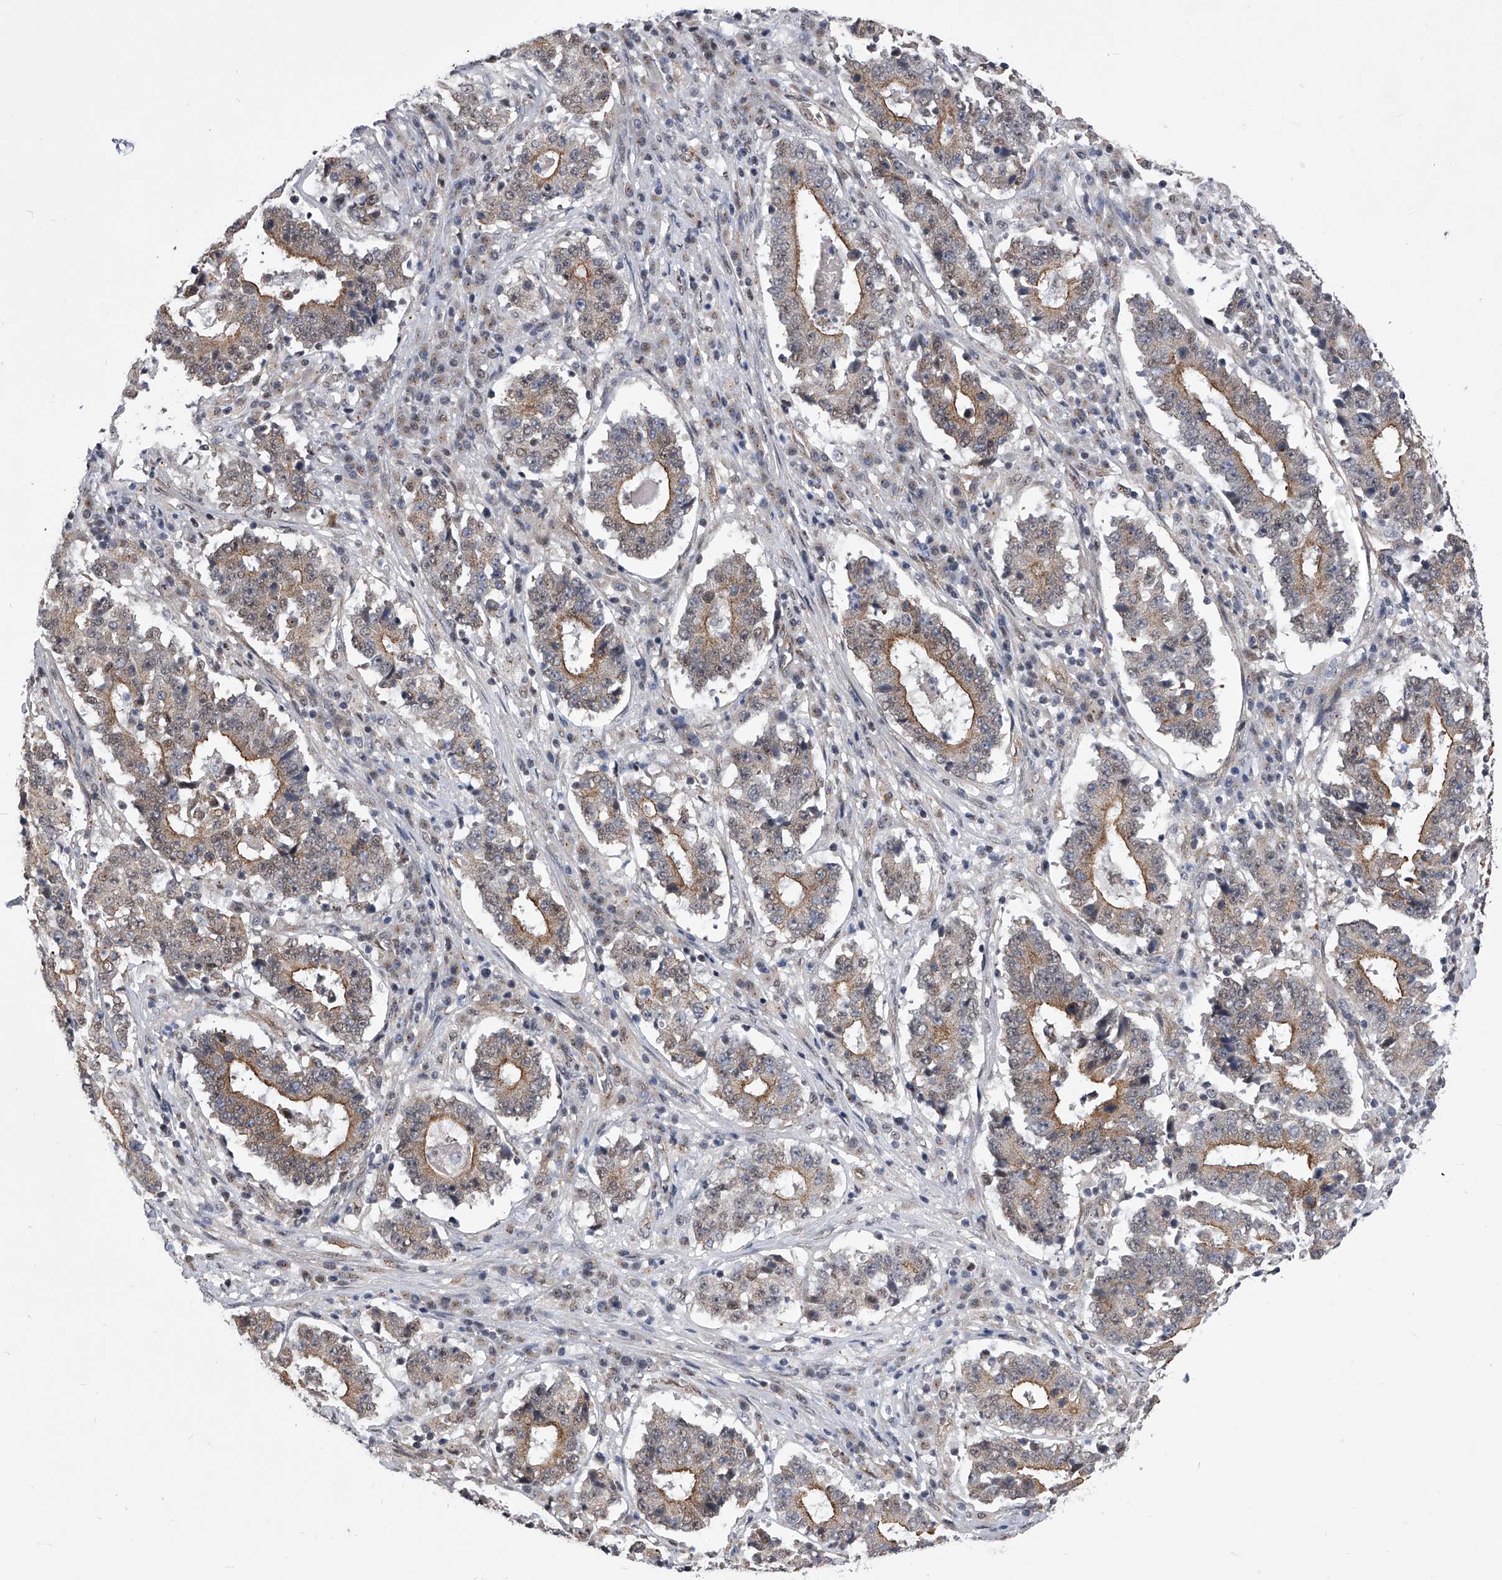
{"staining": {"intensity": "moderate", "quantity": "<25%", "location": "cytoplasmic/membranous"}, "tissue": "stomach cancer", "cell_type": "Tumor cells", "image_type": "cancer", "snomed": [{"axis": "morphology", "description": "Adenocarcinoma, NOS"}, {"axis": "topography", "description": "Stomach"}], "caption": "Approximately <25% of tumor cells in stomach cancer (adenocarcinoma) demonstrate moderate cytoplasmic/membranous protein positivity as visualized by brown immunohistochemical staining.", "gene": "ZNF76", "patient": {"sex": "male", "age": 59}}